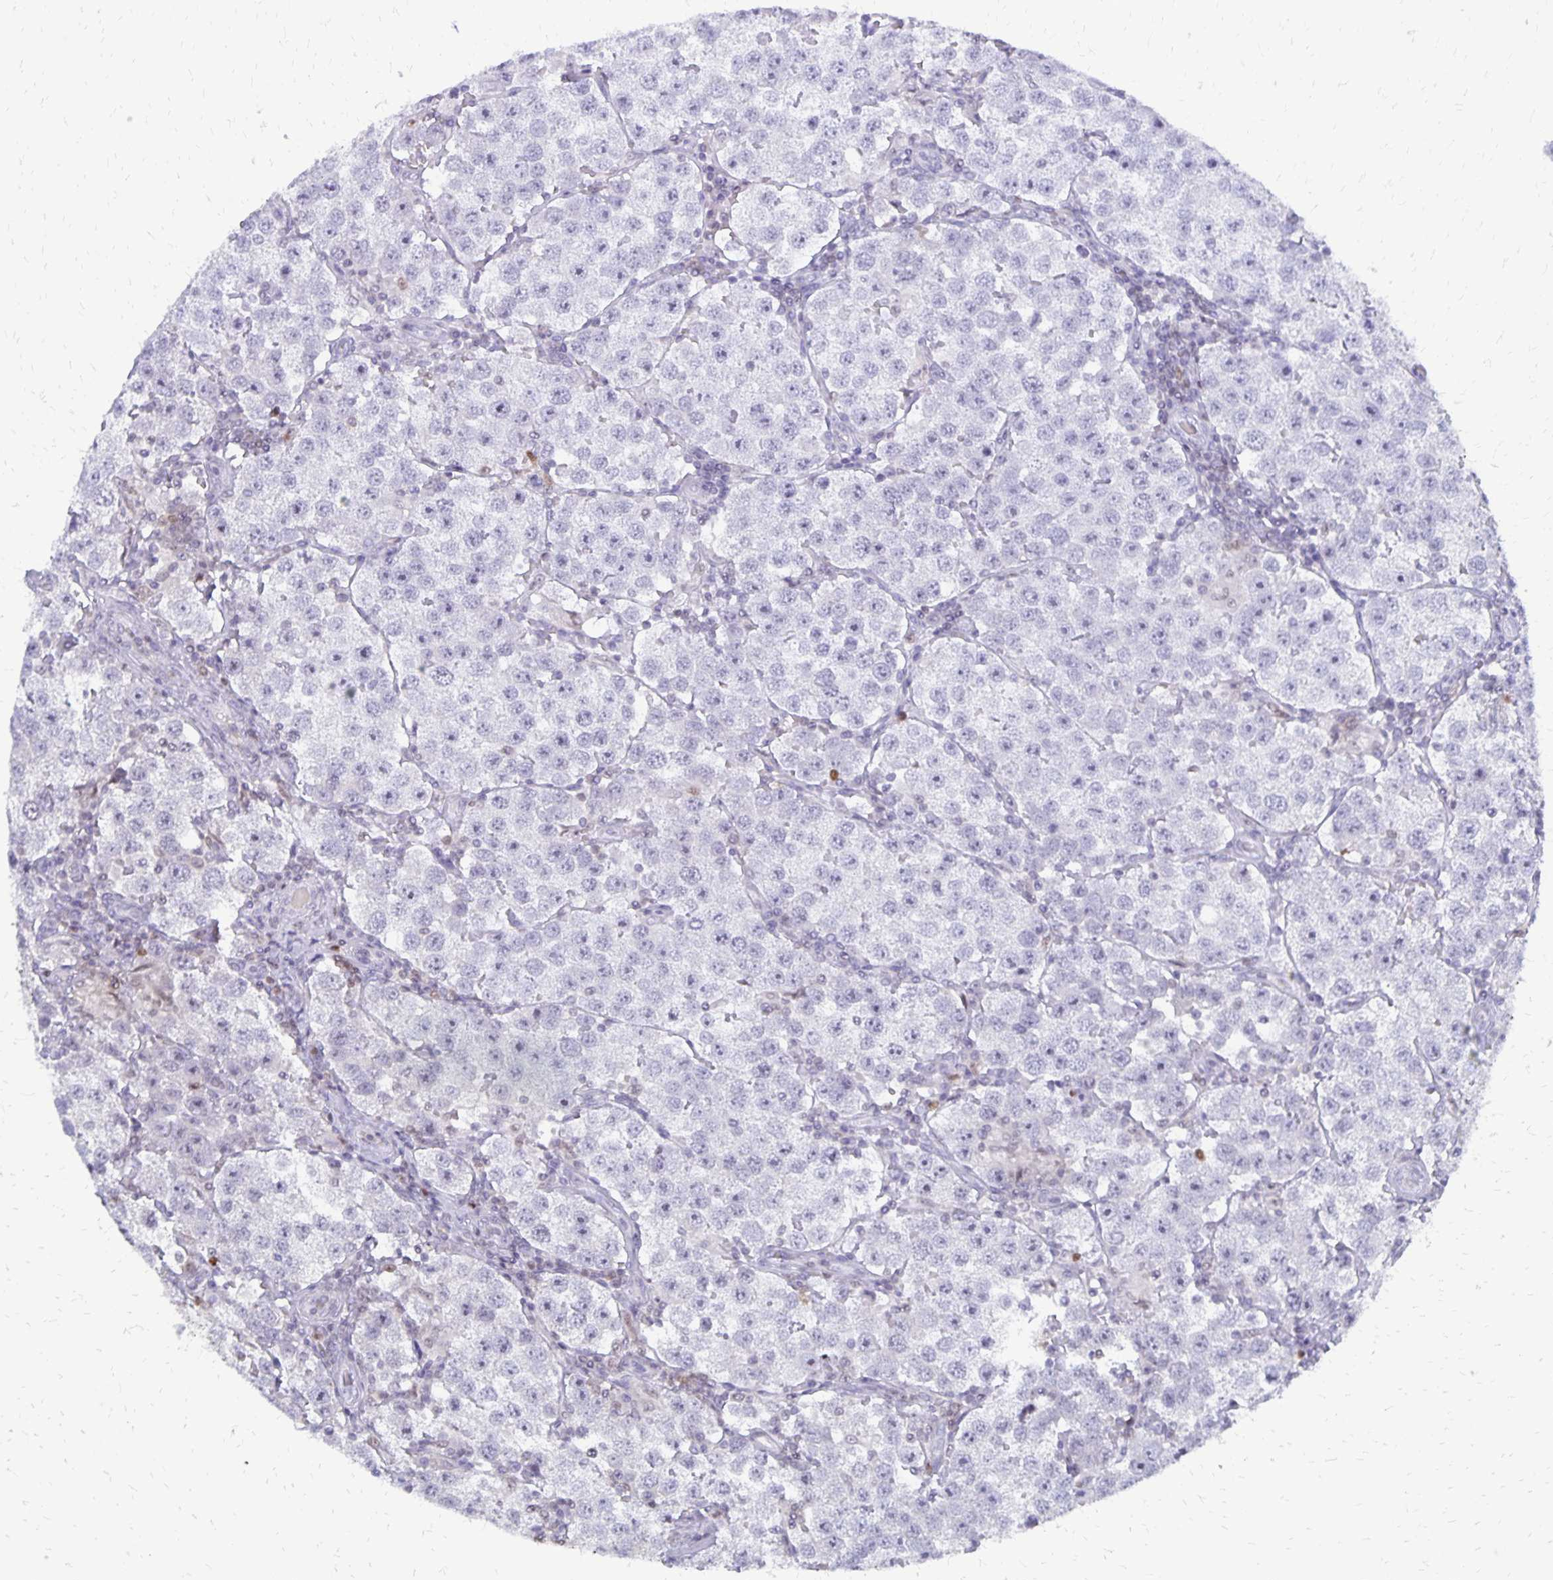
{"staining": {"intensity": "negative", "quantity": "none", "location": "none"}, "tissue": "testis cancer", "cell_type": "Tumor cells", "image_type": "cancer", "snomed": [{"axis": "morphology", "description": "Seminoma, NOS"}, {"axis": "topography", "description": "Testis"}], "caption": "Immunohistochemistry (IHC) histopathology image of testis cancer stained for a protein (brown), which reveals no positivity in tumor cells.", "gene": "DCK", "patient": {"sex": "male", "age": 37}}